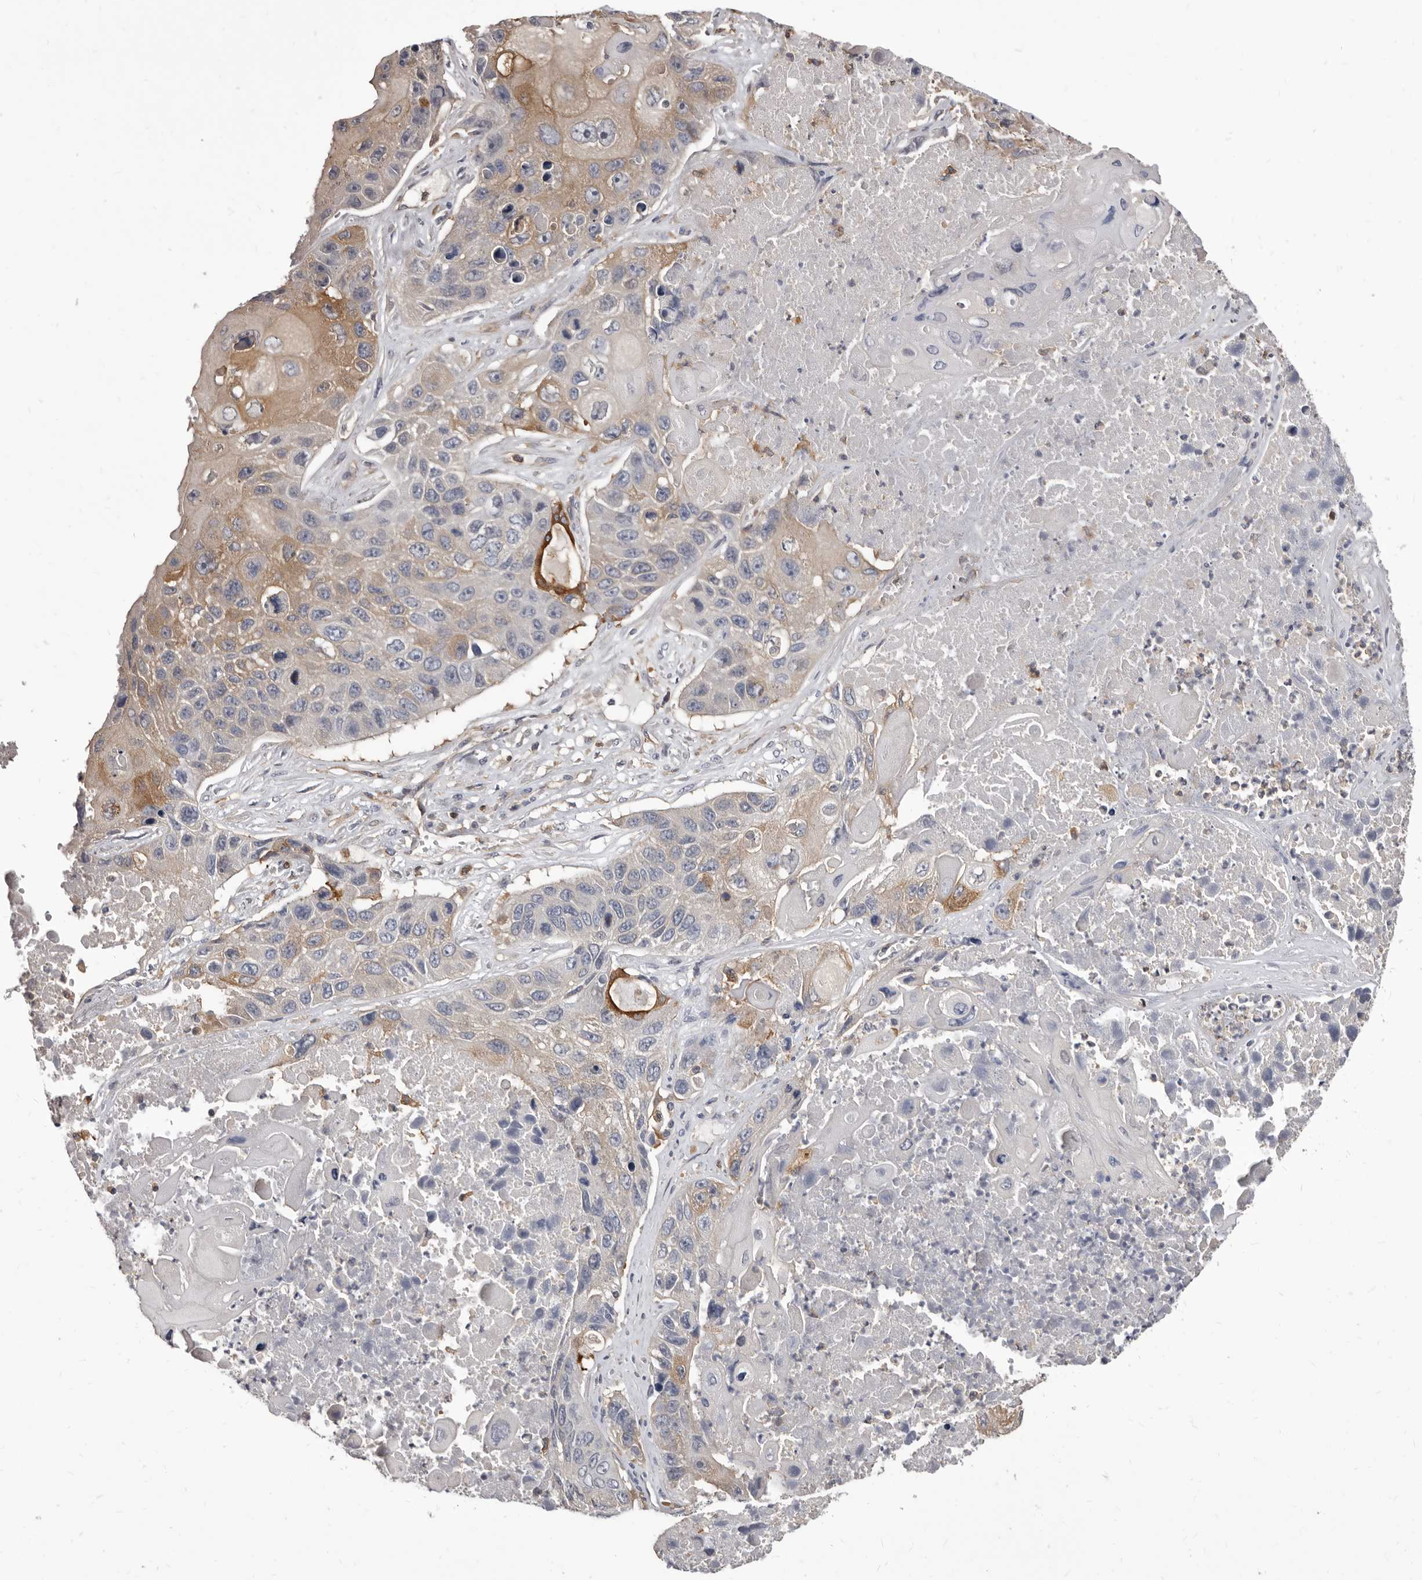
{"staining": {"intensity": "moderate", "quantity": "<25%", "location": "cytoplasmic/membranous"}, "tissue": "lung cancer", "cell_type": "Tumor cells", "image_type": "cancer", "snomed": [{"axis": "morphology", "description": "Squamous cell carcinoma, NOS"}, {"axis": "topography", "description": "Lung"}], "caption": "The photomicrograph shows a brown stain indicating the presence of a protein in the cytoplasmic/membranous of tumor cells in squamous cell carcinoma (lung). Nuclei are stained in blue.", "gene": "NIBAN1", "patient": {"sex": "male", "age": 61}}